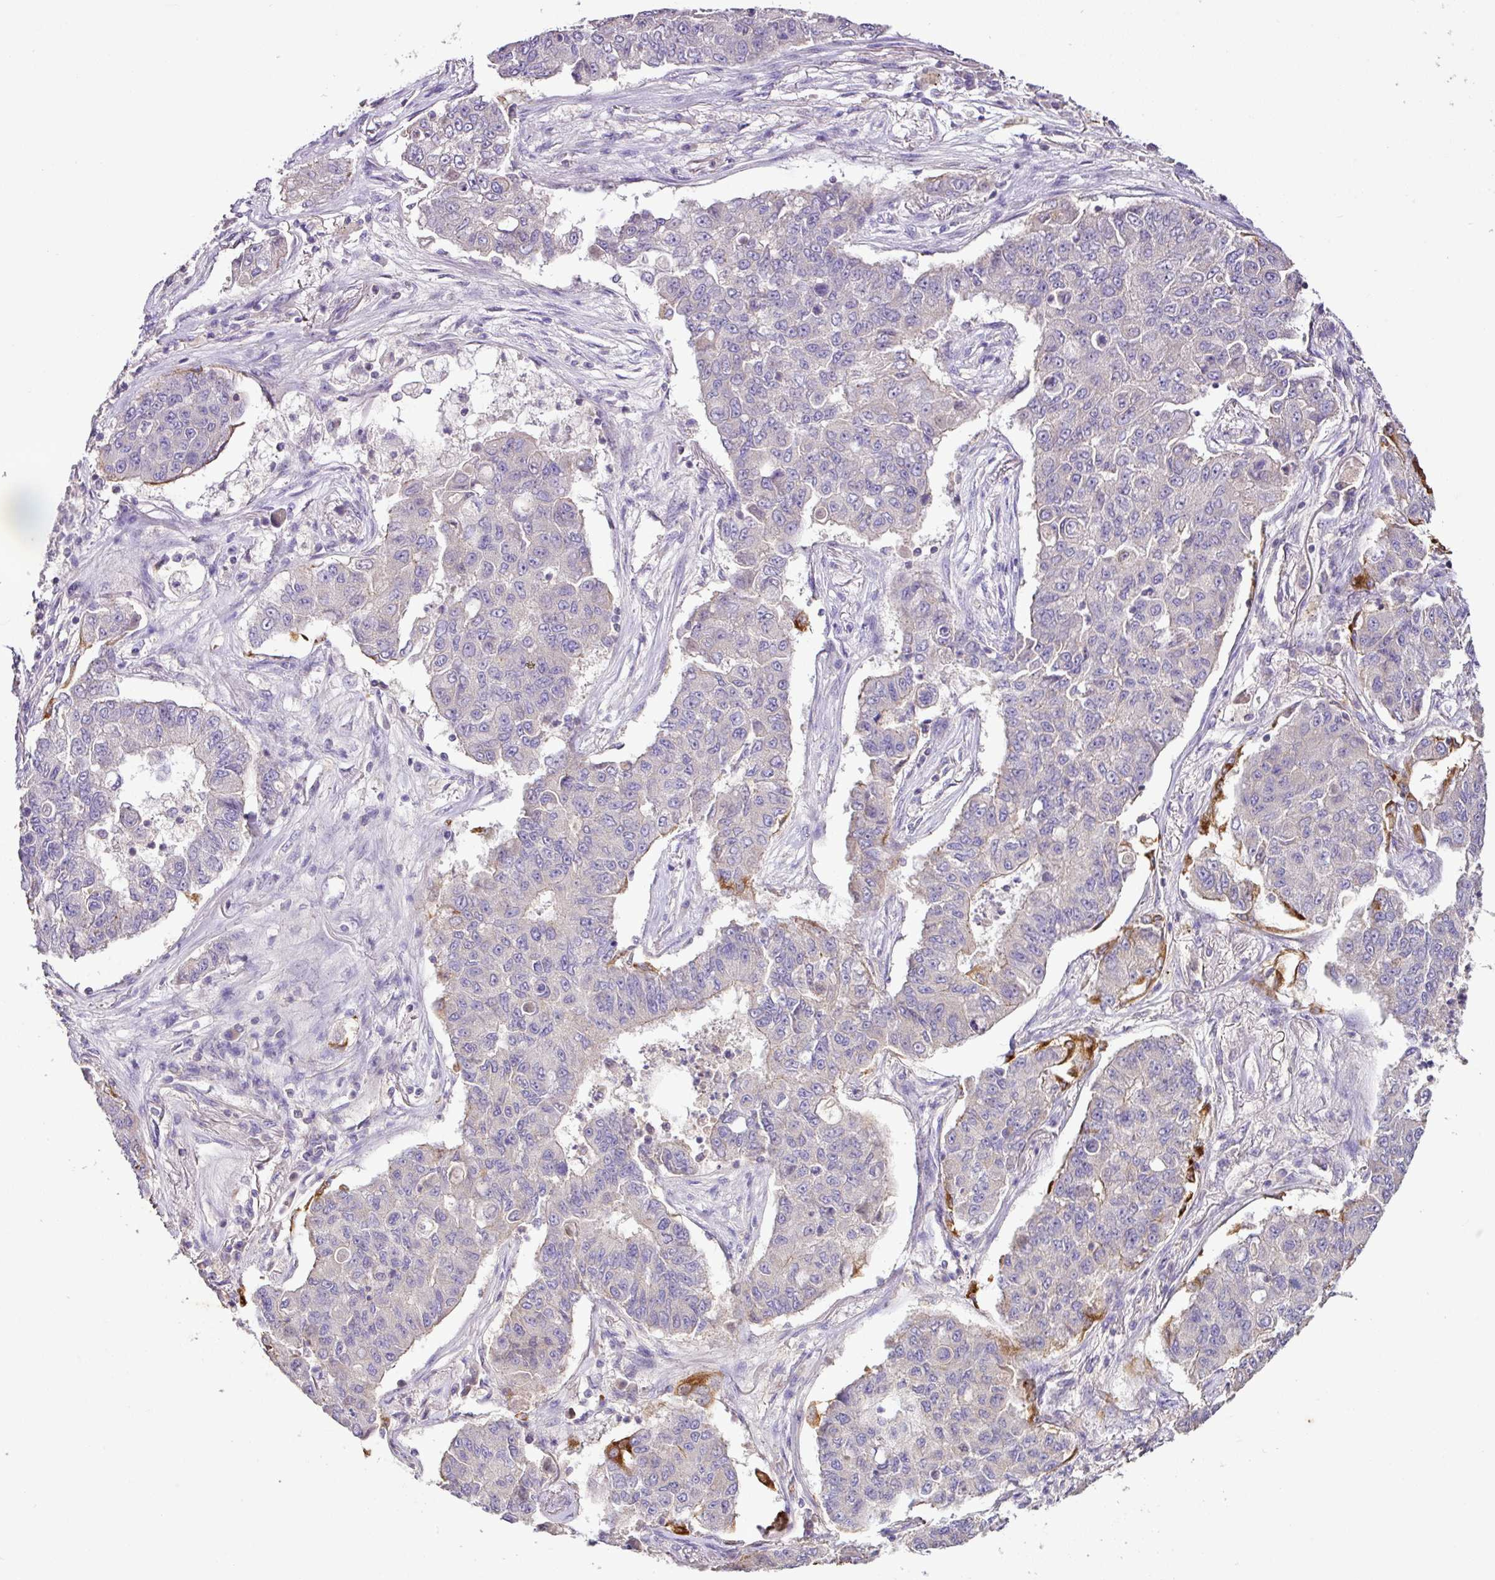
{"staining": {"intensity": "negative", "quantity": "none", "location": "none"}, "tissue": "lung cancer", "cell_type": "Tumor cells", "image_type": "cancer", "snomed": [{"axis": "morphology", "description": "Squamous cell carcinoma, NOS"}, {"axis": "topography", "description": "Lung"}], "caption": "This is a micrograph of immunohistochemistry staining of lung cancer (squamous cell carcinoma), which shows no expression in tumor cells.", "gene": "AGR3", "patient": {"sex": "male", "age": 74}}